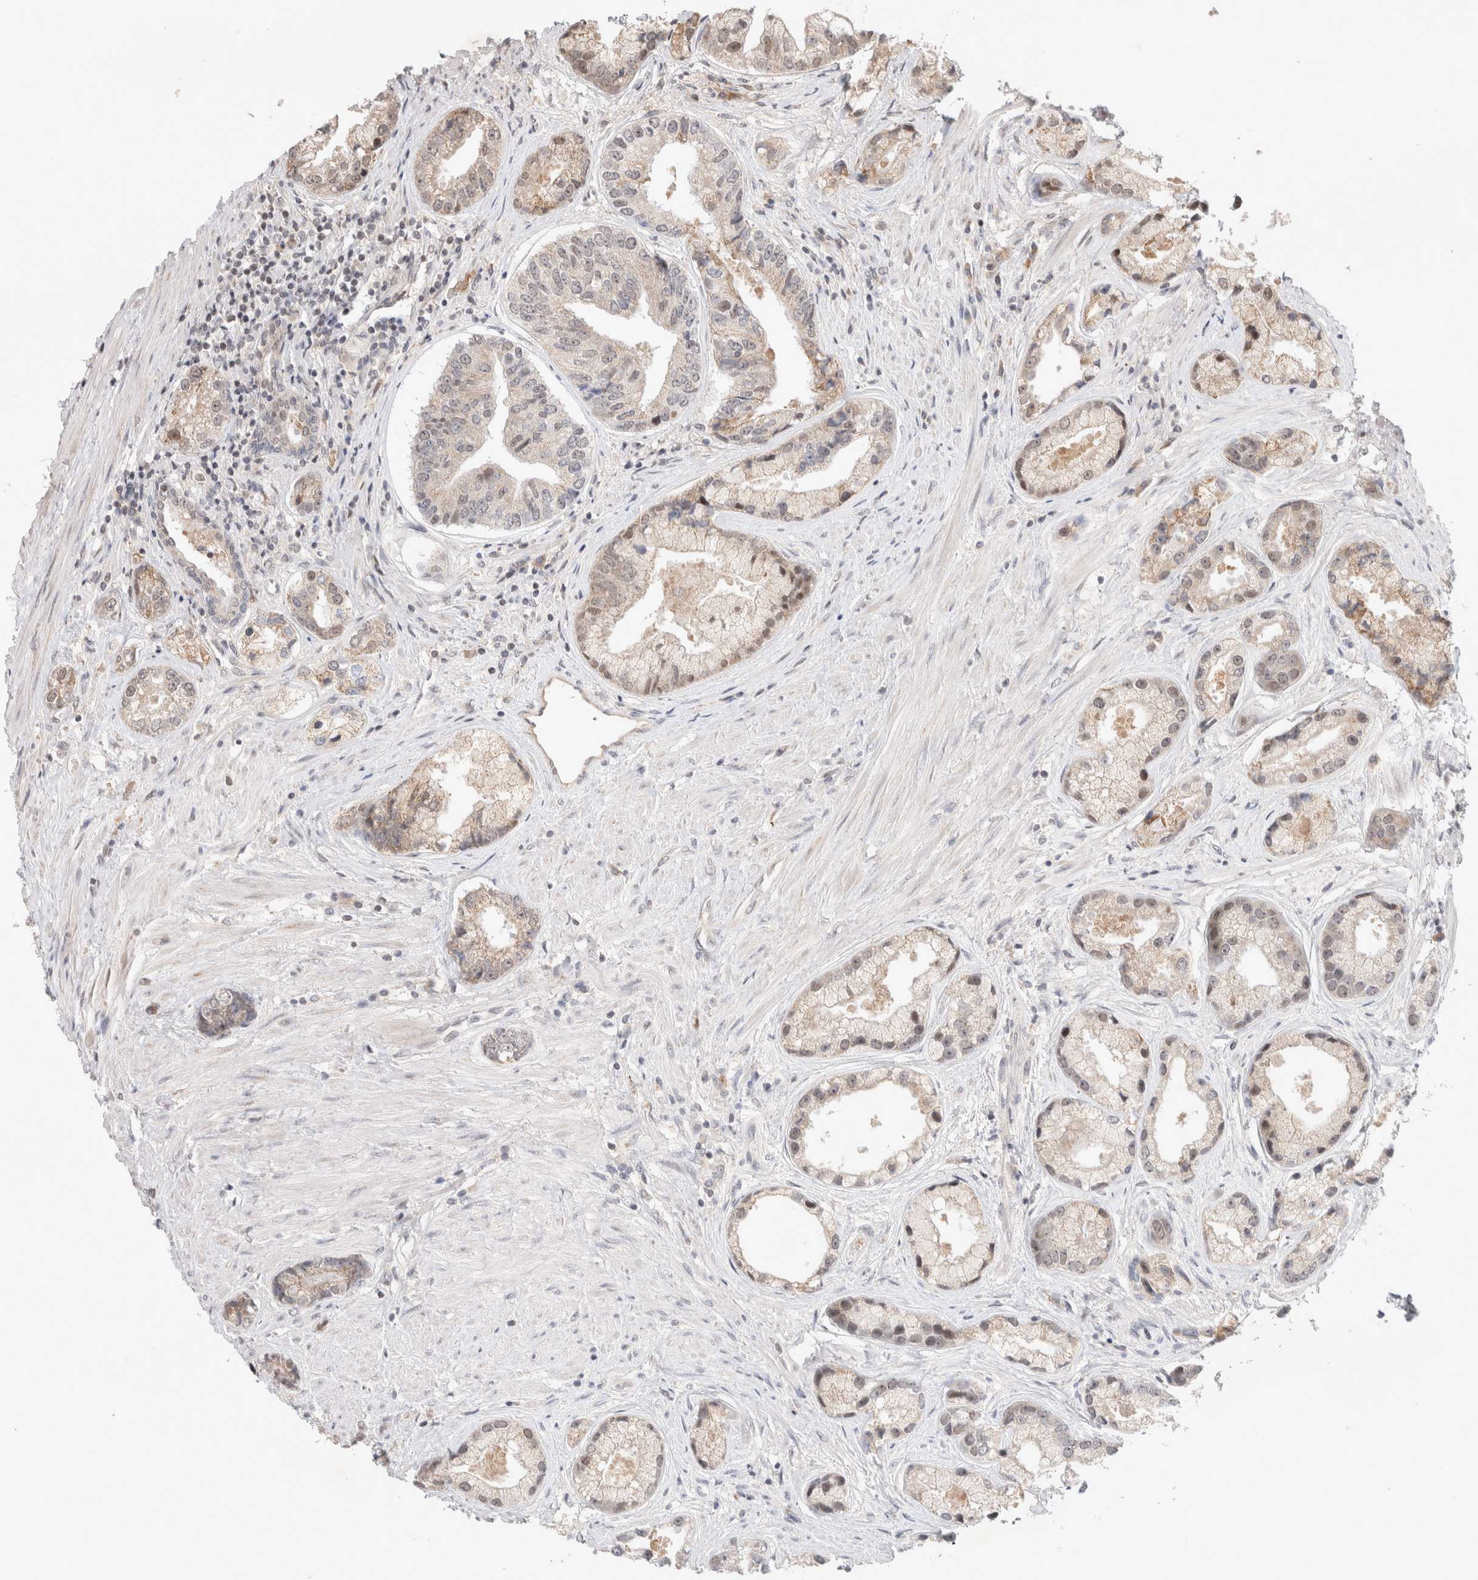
{"staining": {"intensity": "weak", "quantity": "<25%", "location": "cytoplasmic/membranous,nuclear"}, "tissue": "prostate cancer", "cell_type": "Tumor cells", "image_type": "cancer", "snomed": [{"axis": "morphology", "description": "Adenocarcinoma, High grade"}, {"axis": "topography", "description": "Prostate"}], "caption": "Image shows no significant protein staining in tumor cells of adenocarcinoma (high-grade) (prostate).", "gene": "SYDE2", "patient": {"sex": "male", "age": 61}}